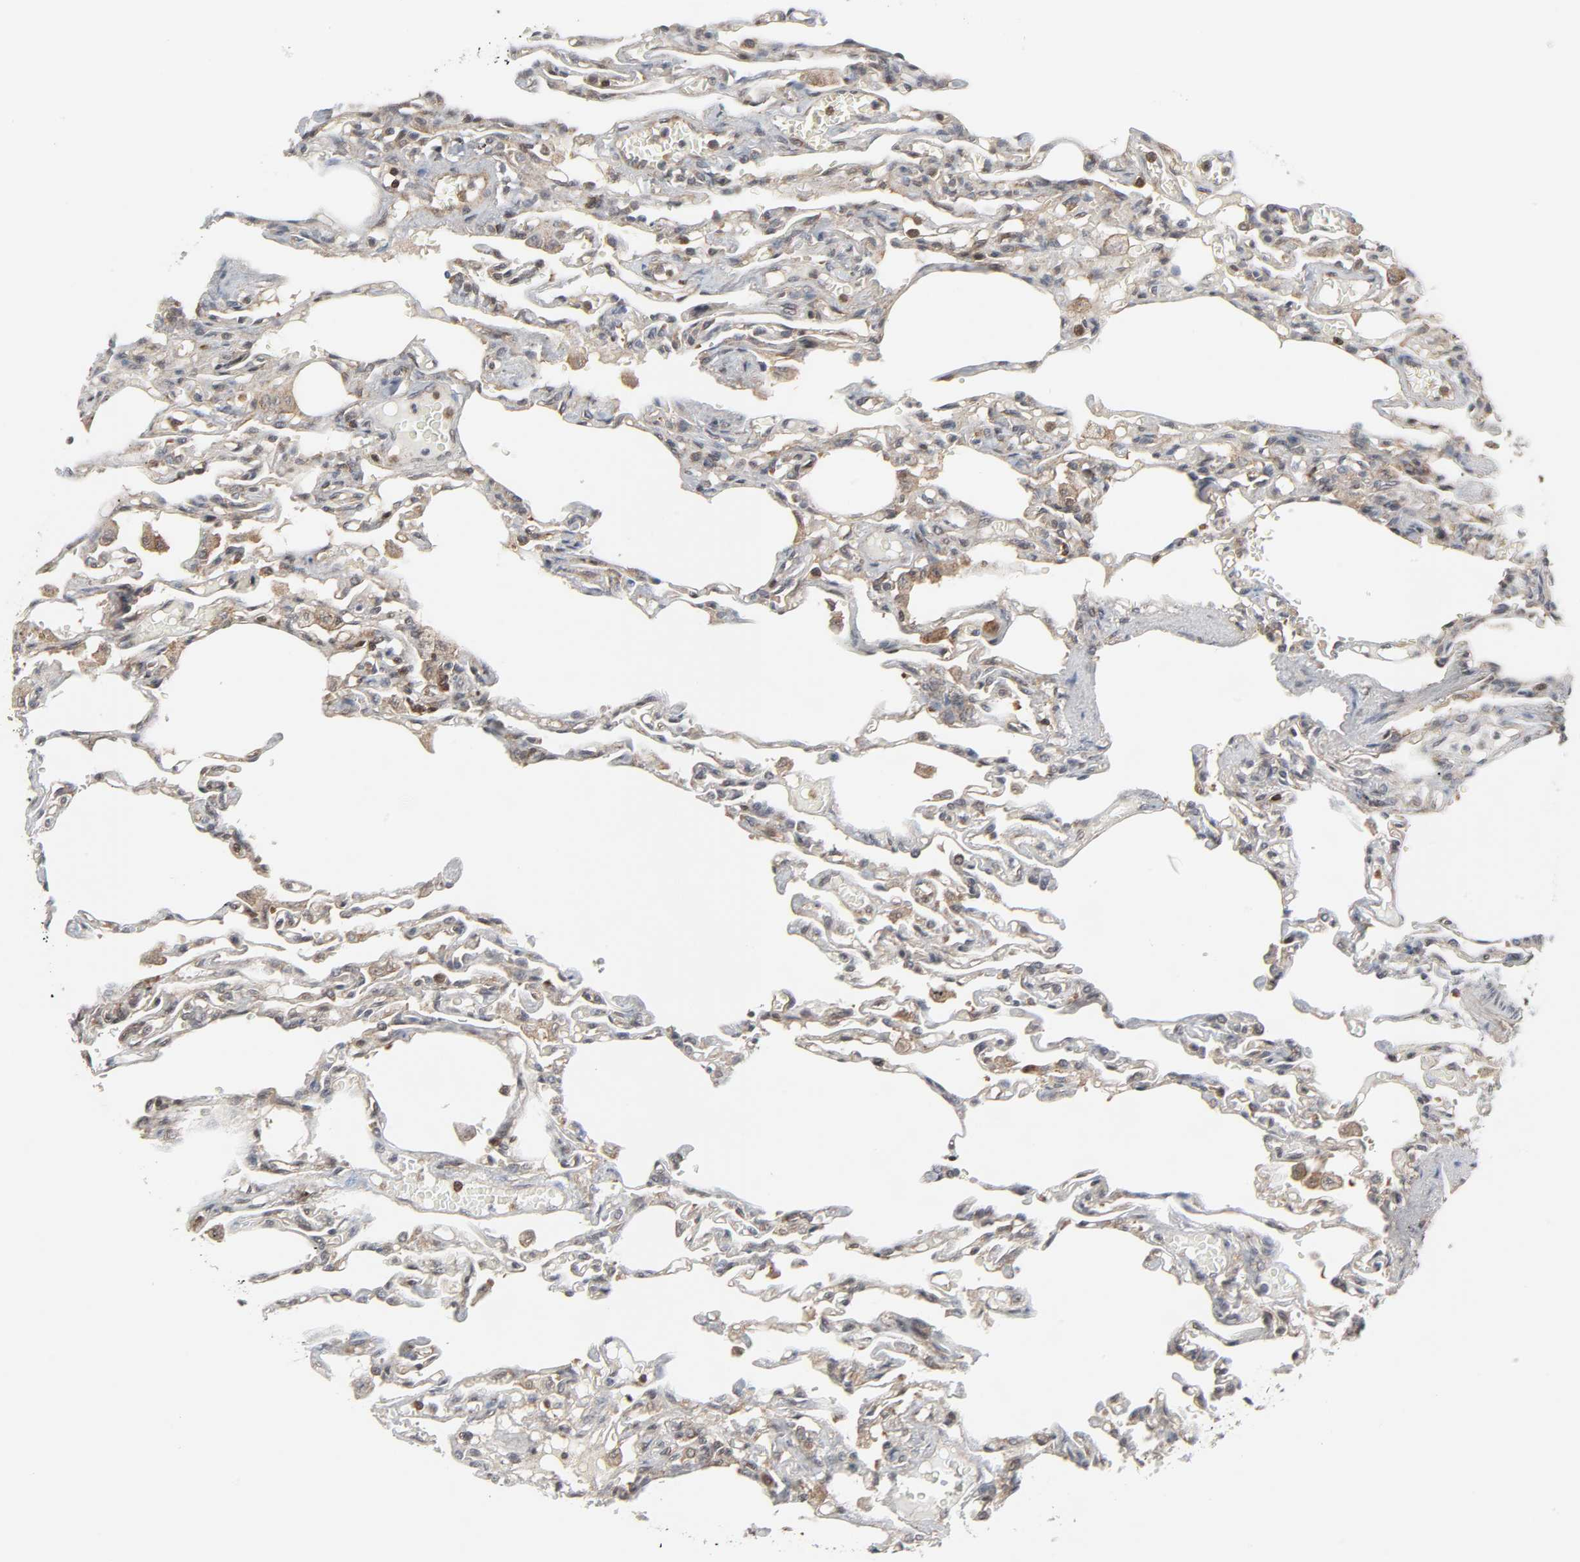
{"staining": {"intensity": "moderate", "quantity": ">75%", "location": "nuclear"}, "tissue": "lung", "cell_type": "Alveolar cells", "image_type": "normal", "snomed": [{"axis": "morphology", "description": "Normal tissue, NOS"}, {"axis": "topography", "description": "Lung"}], "caption": "IHC photomicrograph of normal lung stained for a protein (brown), which reveals medium levels of moderate nuclear positivity in about >75% of alveolar cells.", "gene": "GSK3A", "patient": {"sex": "male", "age": 21}}